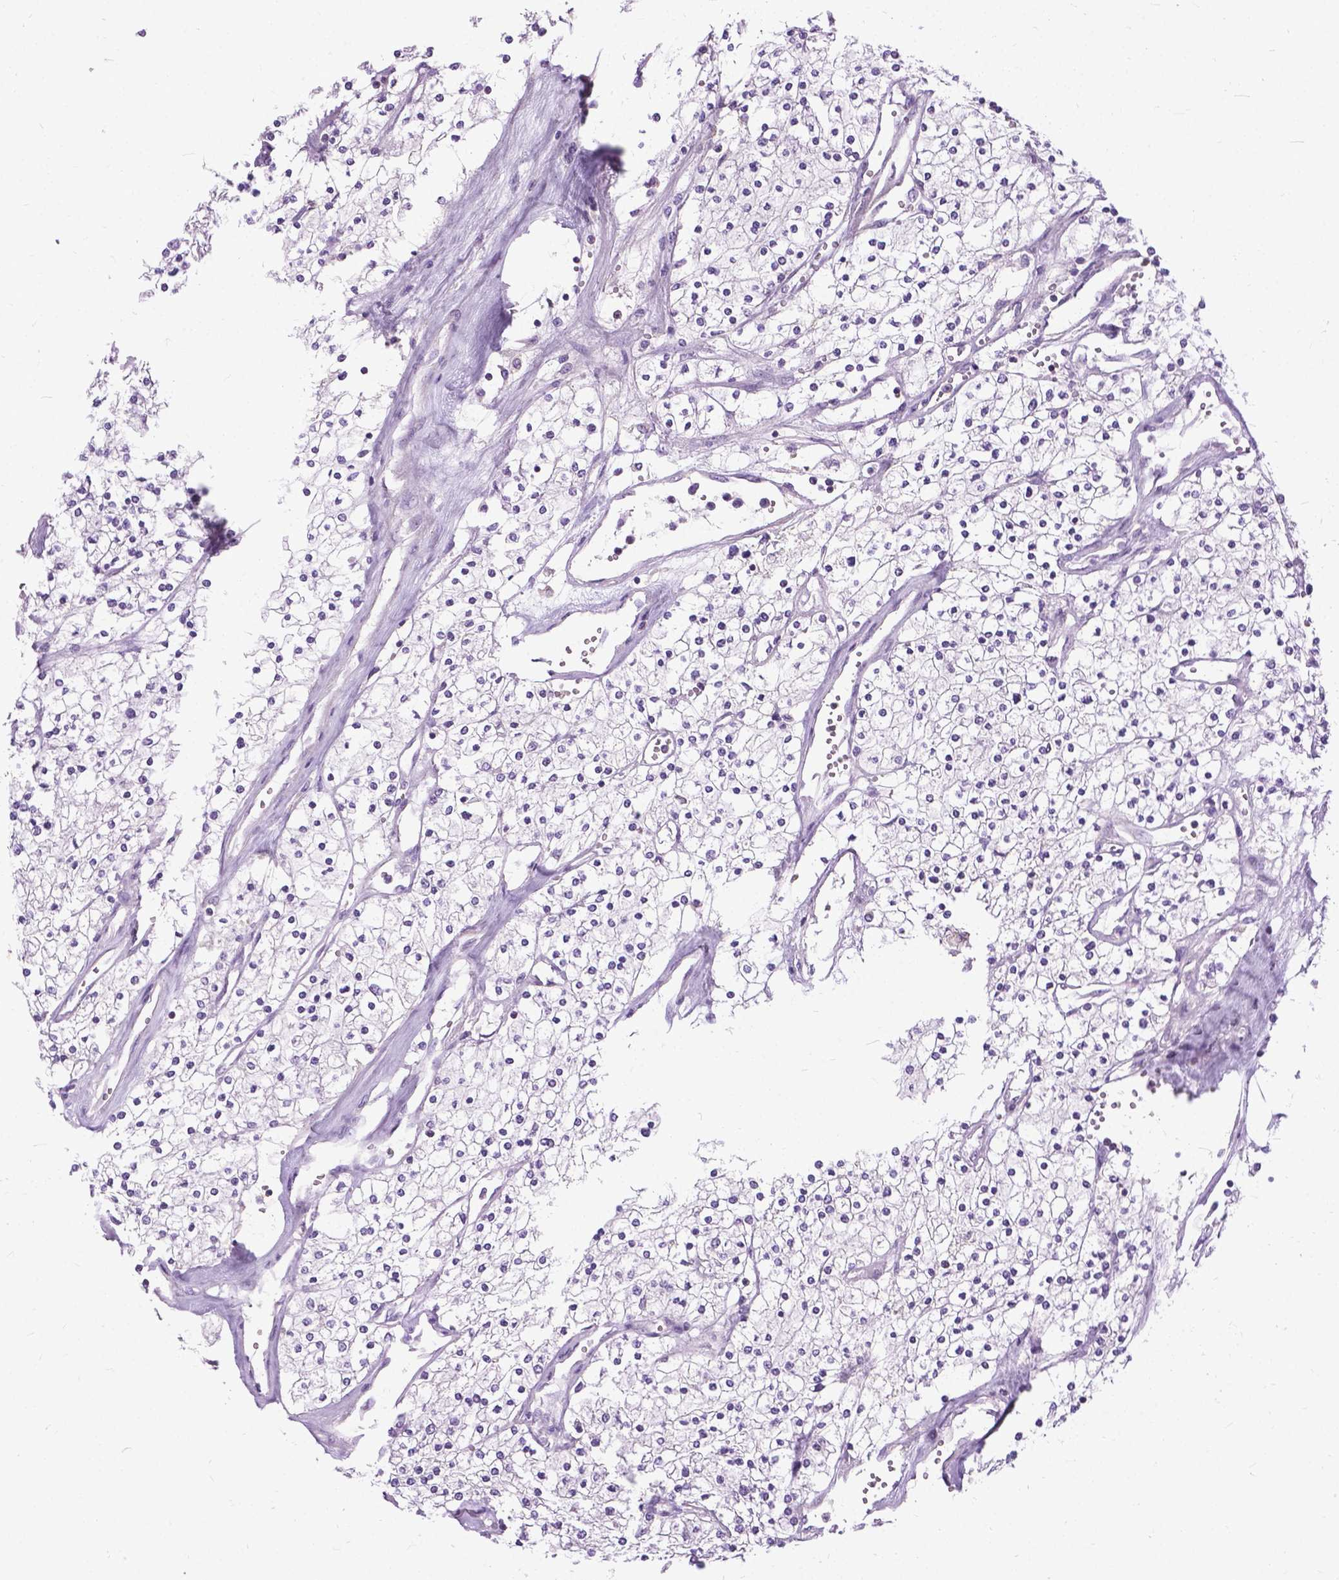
{"staining": {"intensity": "negative", "quantity": "none", "location": "none"}, "tissue": "renal cancer", "cell_type": "Tumor cells", "image_type": "cancer", "snomed": [{"axis": "morphology", "description": "Adenocarcinoma, NOS"}, {"axis": "topography", "description": "Kidney"}], "caption": "Immunohistochemistry histopathology image of renal adenocarcinoma stained for a protein (brown), which demonstrates no expression in tumor cells. (DAB IHC visualized using brightfield microscopy, high magnification).", "gene": "JAK3", "patient": {"sex": "male", "age": 80}}